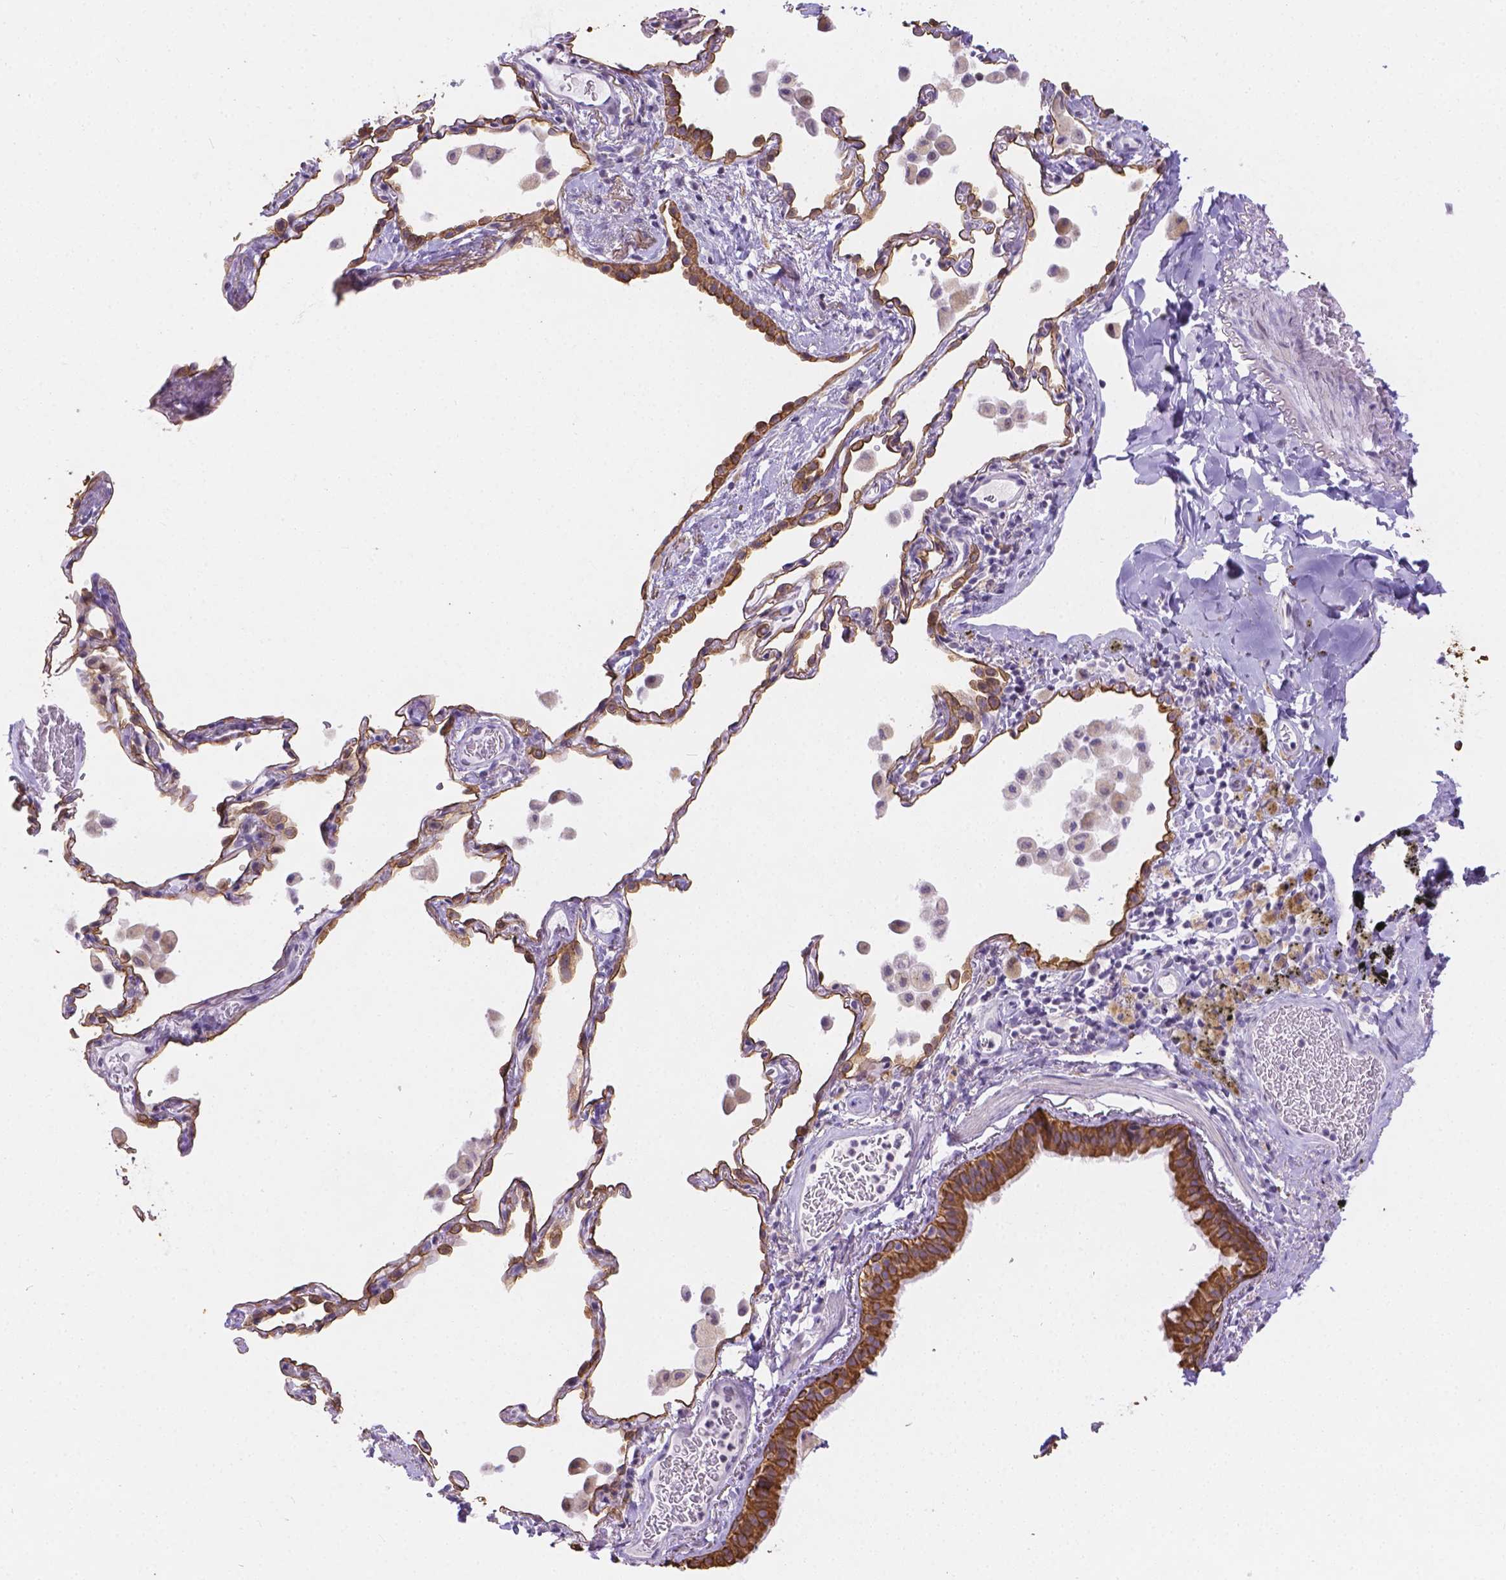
{"staining": {"intensity": "strong", "quantity": ">75%", "location": "cytoplasmic/membranous"}, "tissue": "bronchus", "cell_type": "Respiratory epithelial cells", "image_type": "normal", "snomed": [{"axis": "morphology", "description": "Normal tissue, NOS"}, {"axis": "topography", "description": "Bronchus"}, {"axis": "topography", "description": "Lung"}], "caption": "This image shows IHC staining of unremarkable human bronchus, with high strong cytoplasmic/membranous positivity in approximately >75% of respiratory epithelial cells.", "gene": "DMWD", "patient": {"sex": "male", "age": 54}}